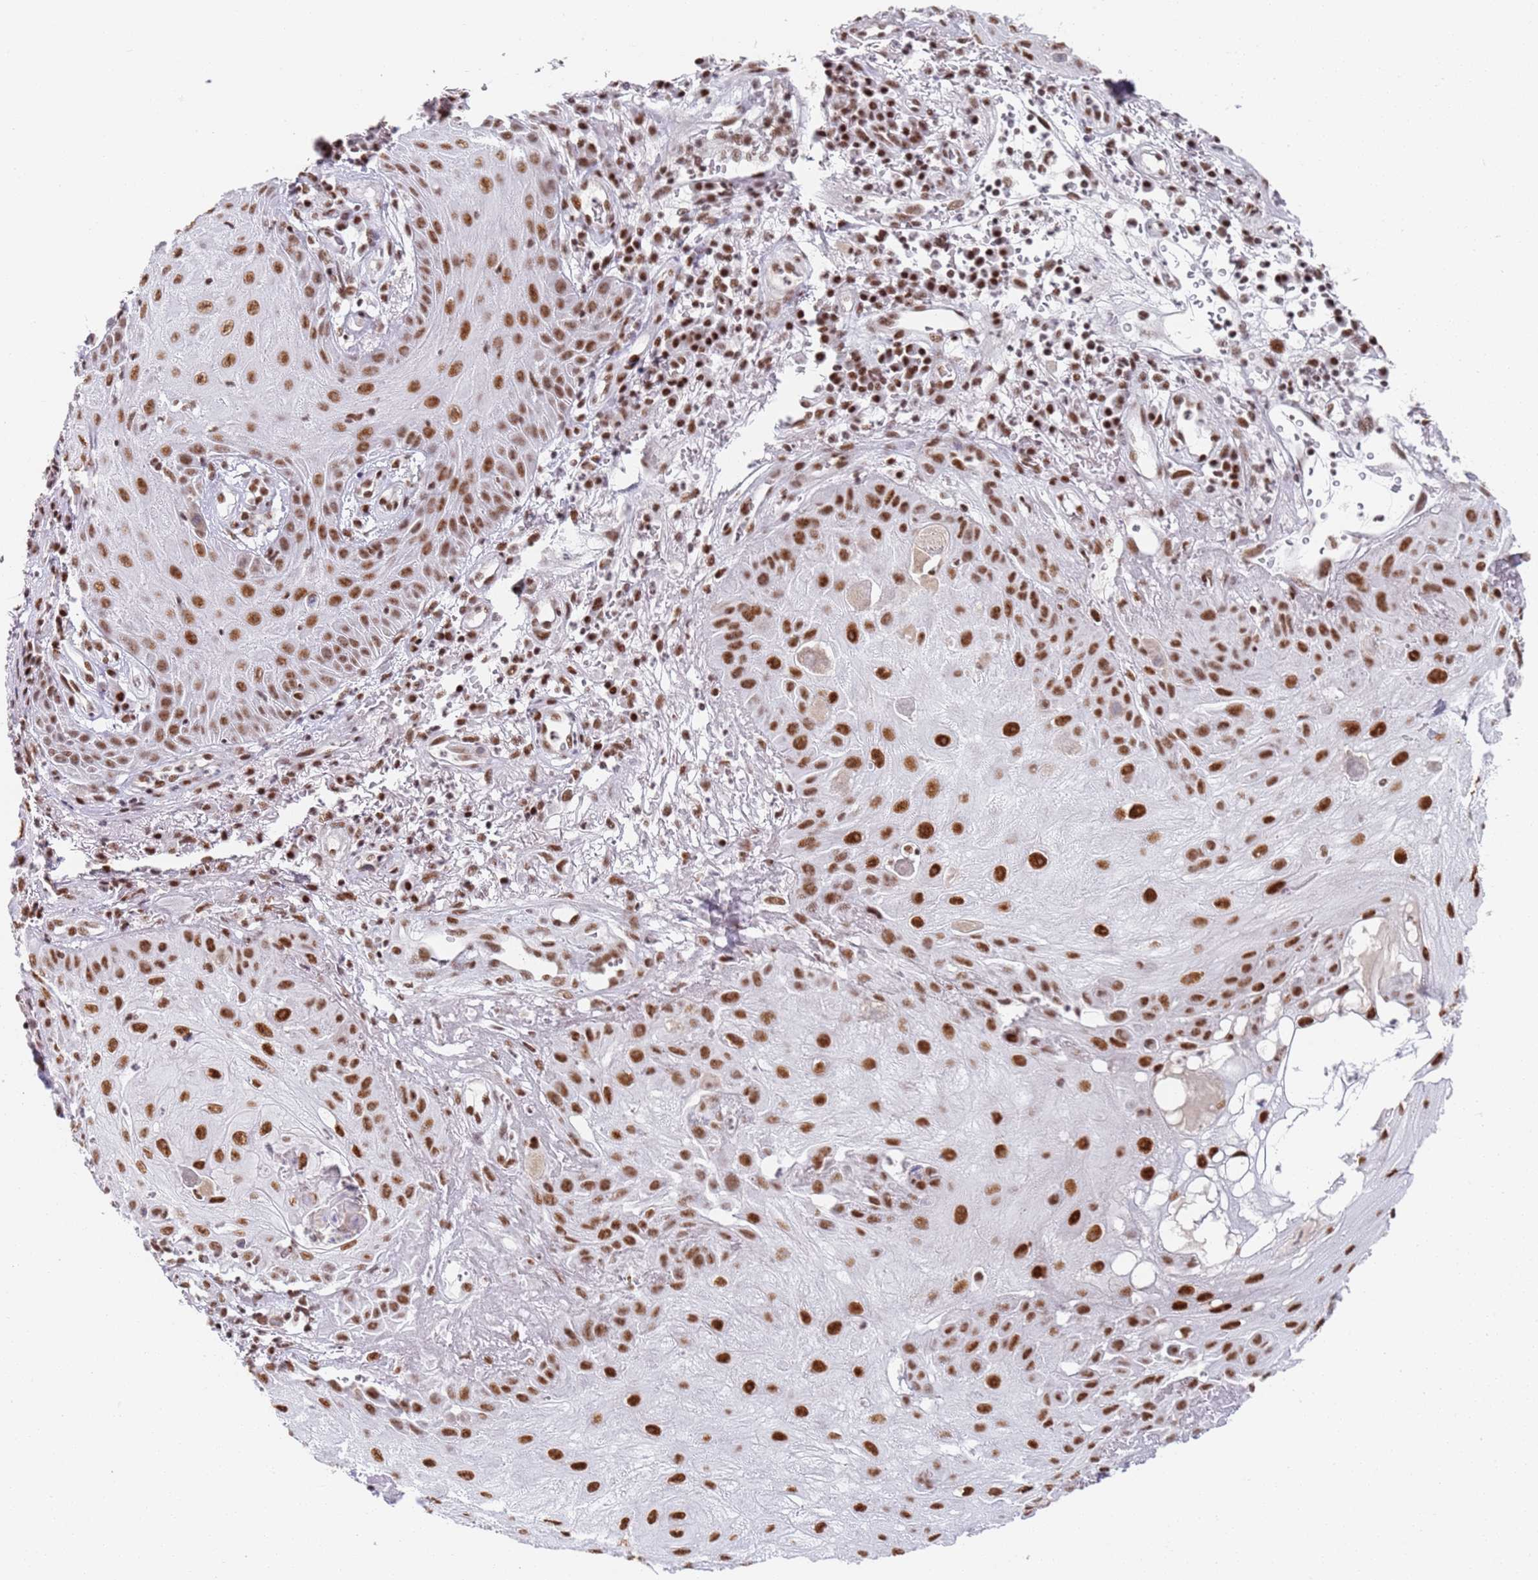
{"staining": {"intensity": "strong", "quantity": ">75%", "location": "nuclear"}, "tissue": "skin cancer", "cell_type": "Tumor cells", "image_type": "cancer", "snomed": [{"axis": "morphology", "description": "Squamous cell carcinoma, NOS"}, {"axis": "topography", "description": "Skin"}], "caption": "Immunohistochemistry (DAB) staining of human skin cancer shows strong nuclear protein expression in about >75% of tumor cells.", "gene": "AKAP8L", "patient": {"sex": "male", "age": 70}}